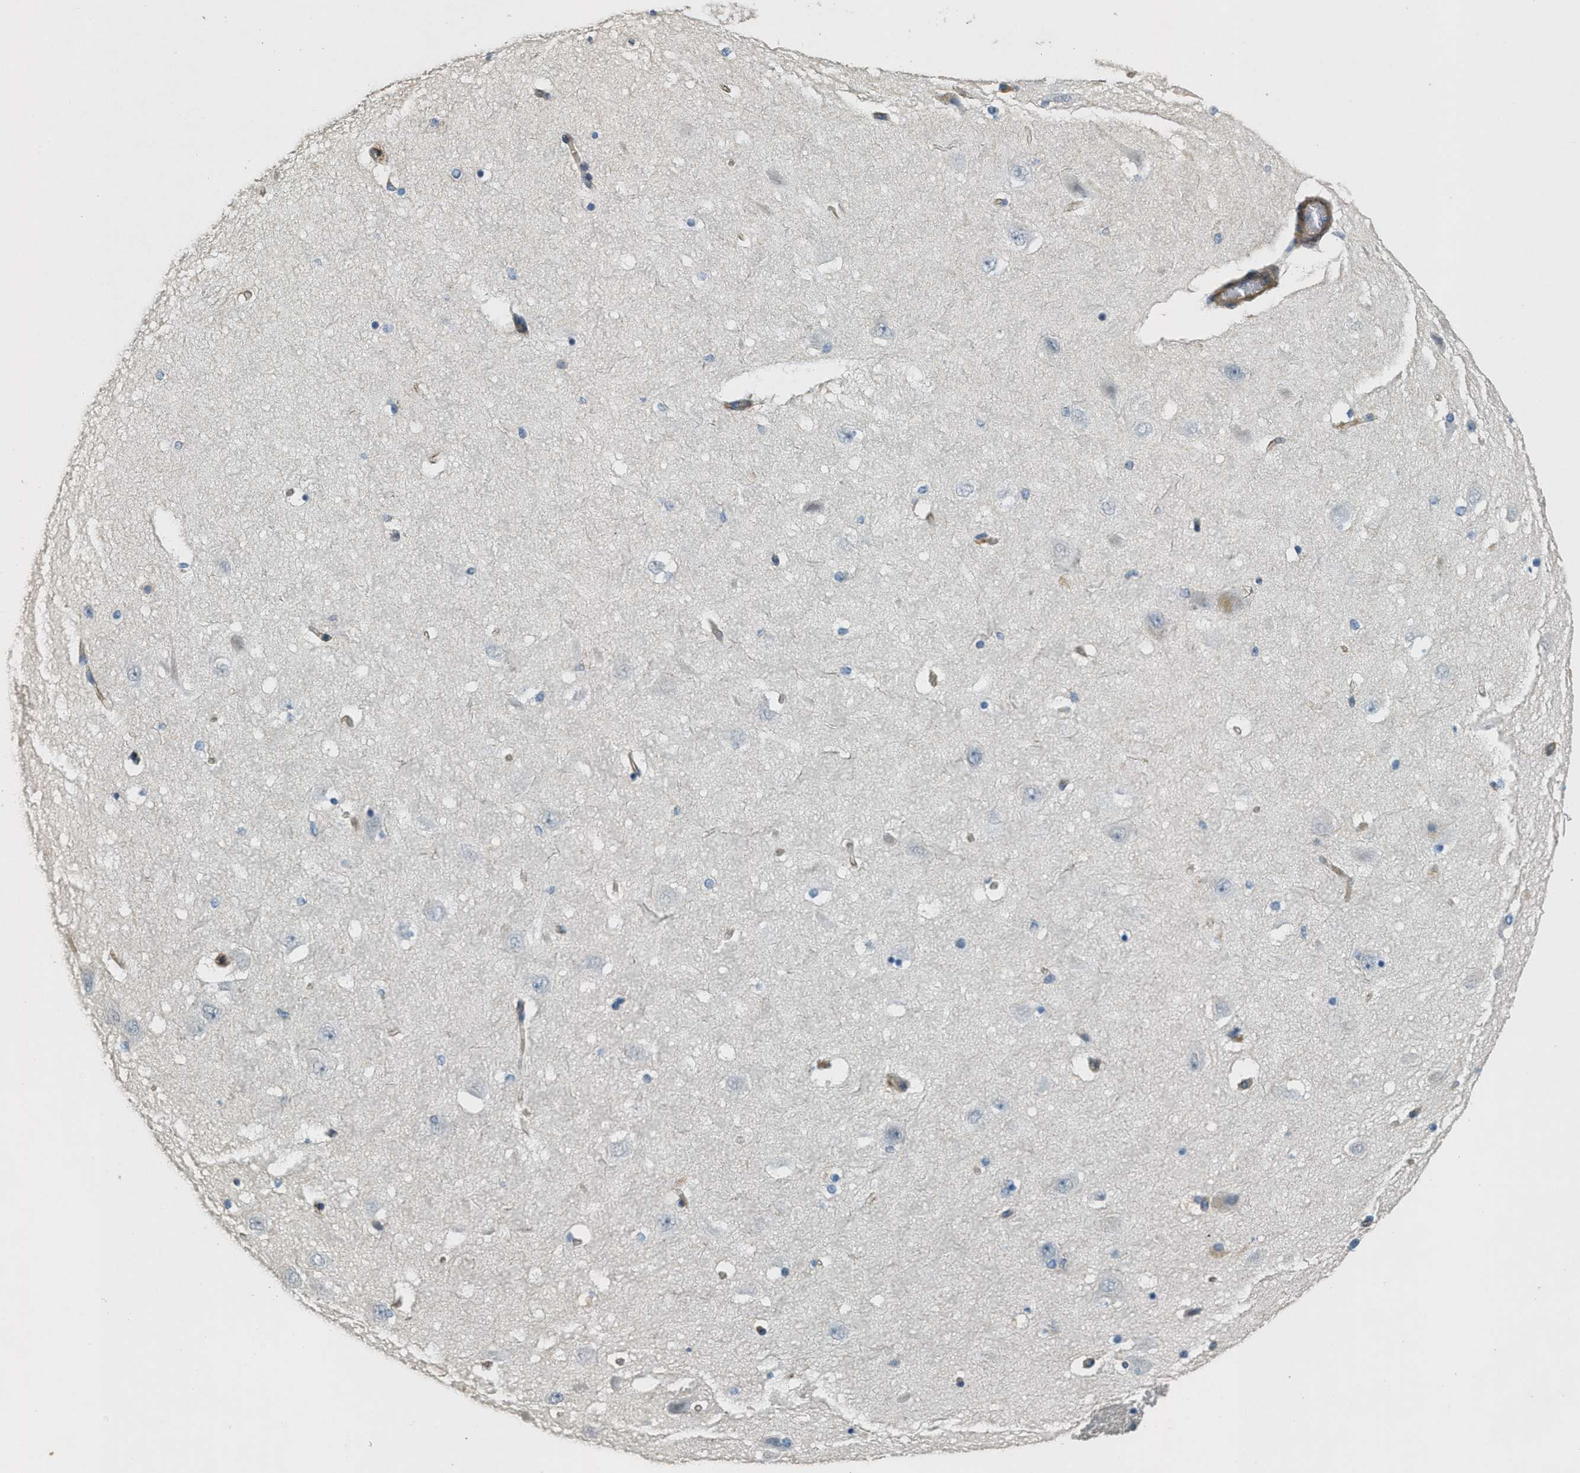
{"staining": {"intensity": "weak", "quantity": "<25%", "location": "cytoplasmic/membranous"}, "tissue": "hippocampus", "cell_type": "Glial cells", "image_type": "normal", "snomed": [{"axis": "morphology", "description": "Normal tissue, NOS"}, {"axis": "topography", "description": "Hippocampus"}], "caption": "Immunohistochemistry histopathology image of unremarkable hippocampus: human hippocampus stained with DAB (3,3'-diaminobenzidine) reveals no significant protein positivity in glial cells. (Stains: DAB immunohistochemistry (IHC) with hematoxylin counter stain, Microscopy: brightfield microscopy at high magnification).", "gene": "ADCY5", "patient": {"sex": "female", "age": 54}}